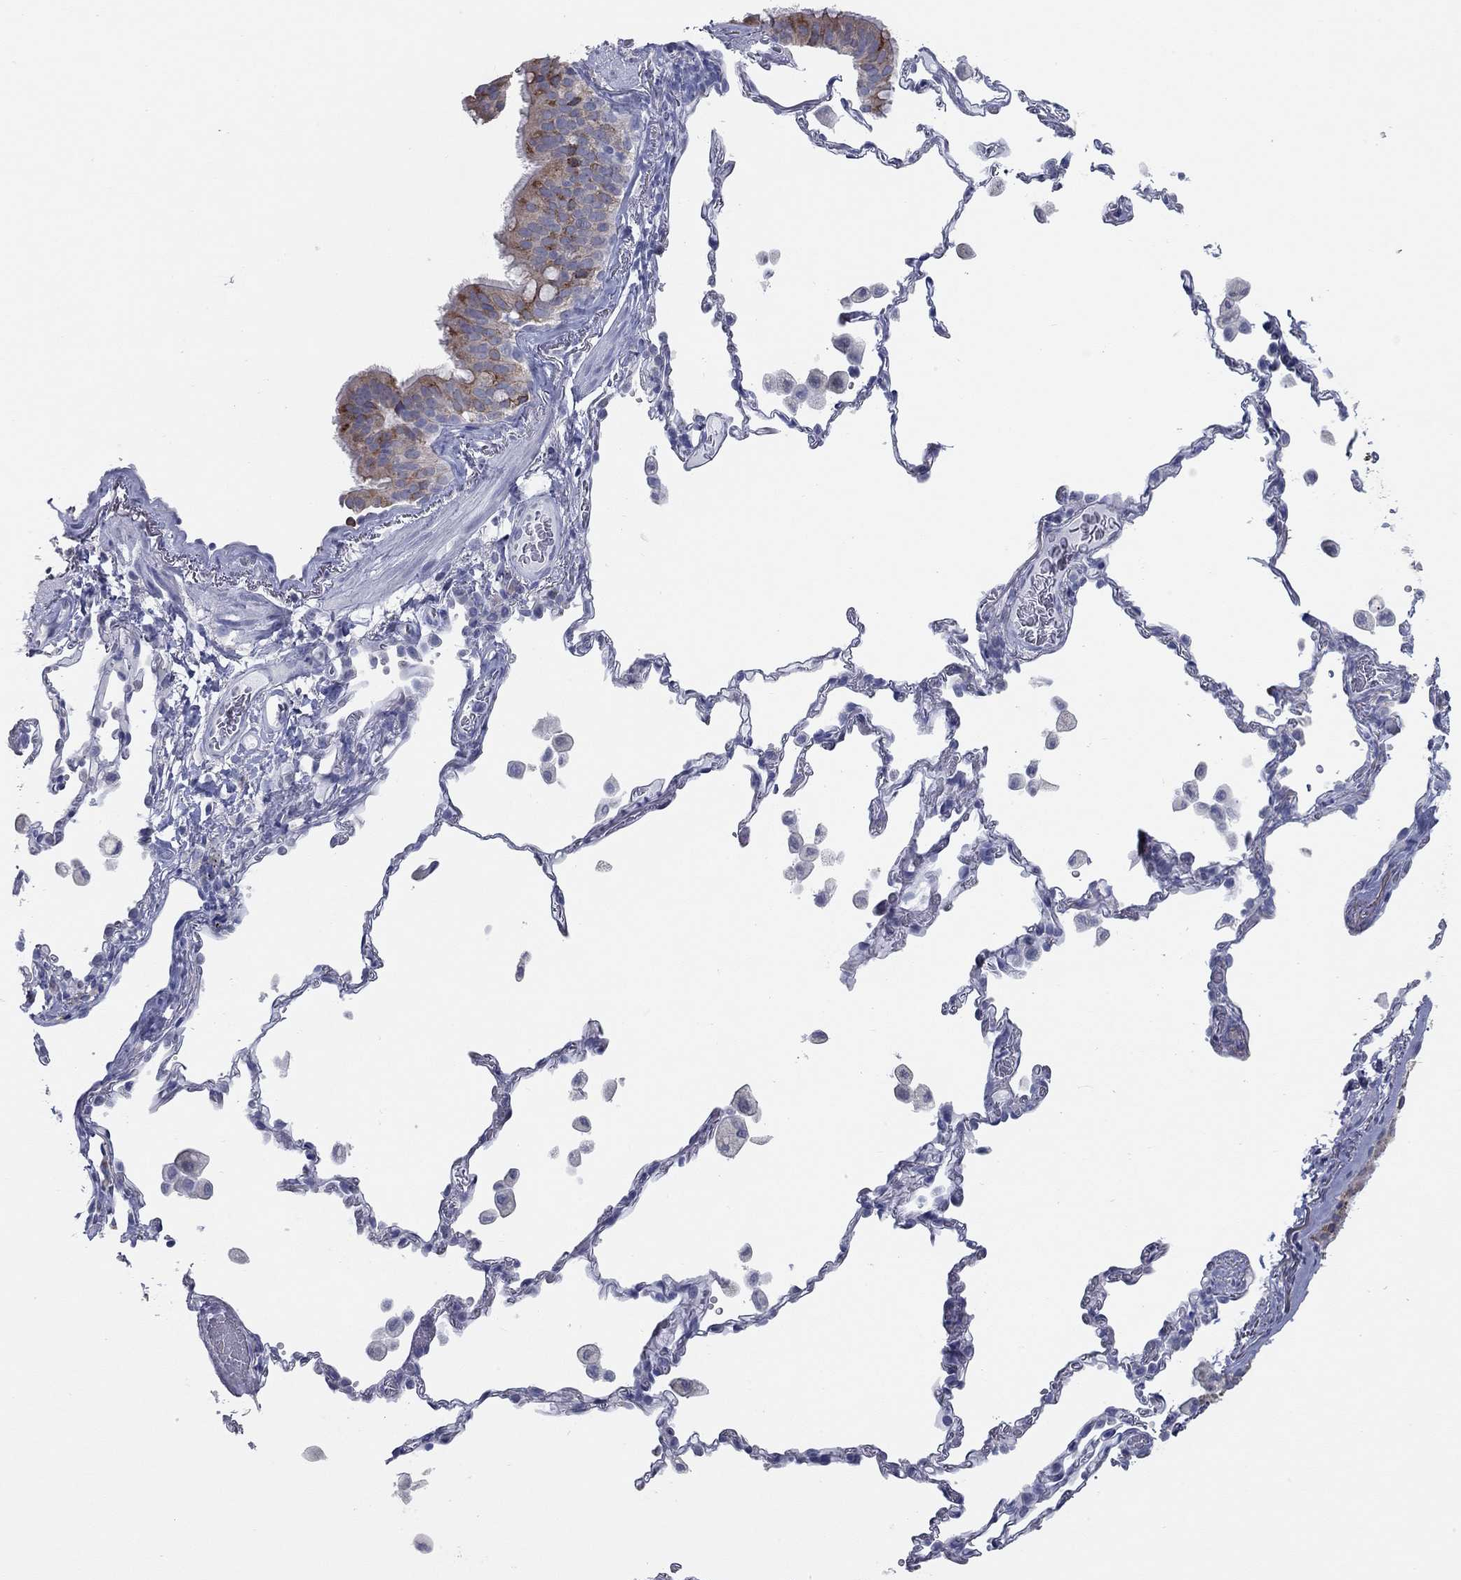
{"staining": {"intensity": "strong", "quantity": "<25%", "location": "cytoplasmic/membranous"}, "tissue": "bronchus", "cell_type": "Respiratory epithelial cells", "image_type": "normal", "snomed": [{"axis": "morphology", "description": "Normal tissue, NOS"}, {"axis": "topography", "description": "Bronchus"}, {"axis": "topography", "description": "Lung"}], "caption": "Approximately <25% of respiratory epithelial cells in unremarkable human bronchus demonstrate strong cytoplasmic/membranous protein positivity as visualized by brown immunohistochemical staining.", "gene": "TAC1", "patient": {"sex": "male", "age": 54}}